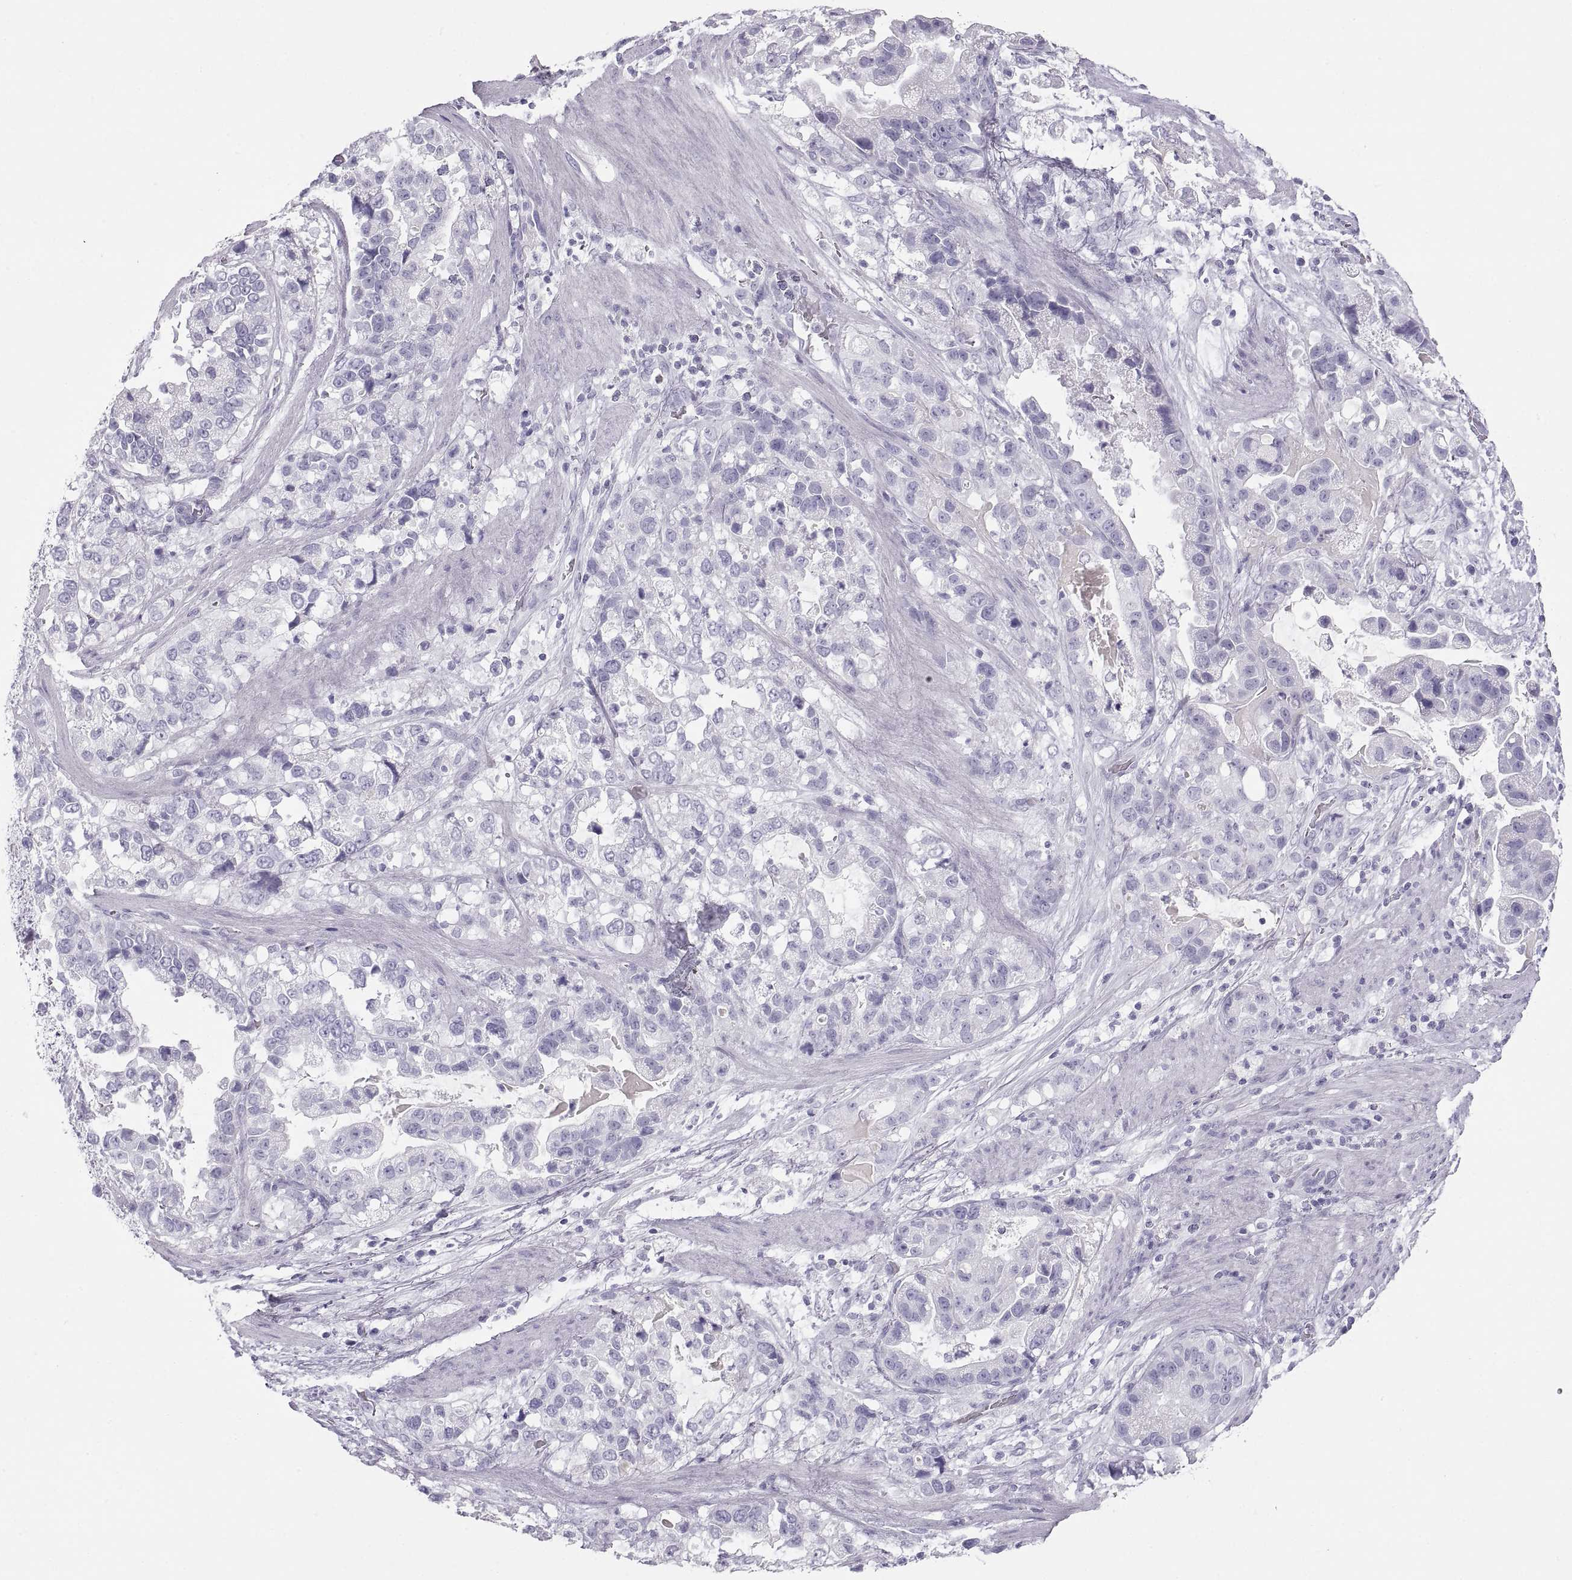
{"staining": {"intensity": "negative", "quantity": "none", "location": "none"}, "tissue": "stomach cancer", "cell_type": "Tumor cells", "image_type": "cancer", "snomed": [{"axis": "morphology", "description": "Adenocarcinoma, NOS"}, {"axis": "topography", "description": "Stomach"}], "caption": "The immunohistochemistry (IHC) photomicrograph has no significant positivity in tumor cells of stomach adenocarcinoma tissue.", "gene": "SEMG1", "patient": {"sex": "male", "age": 59}}